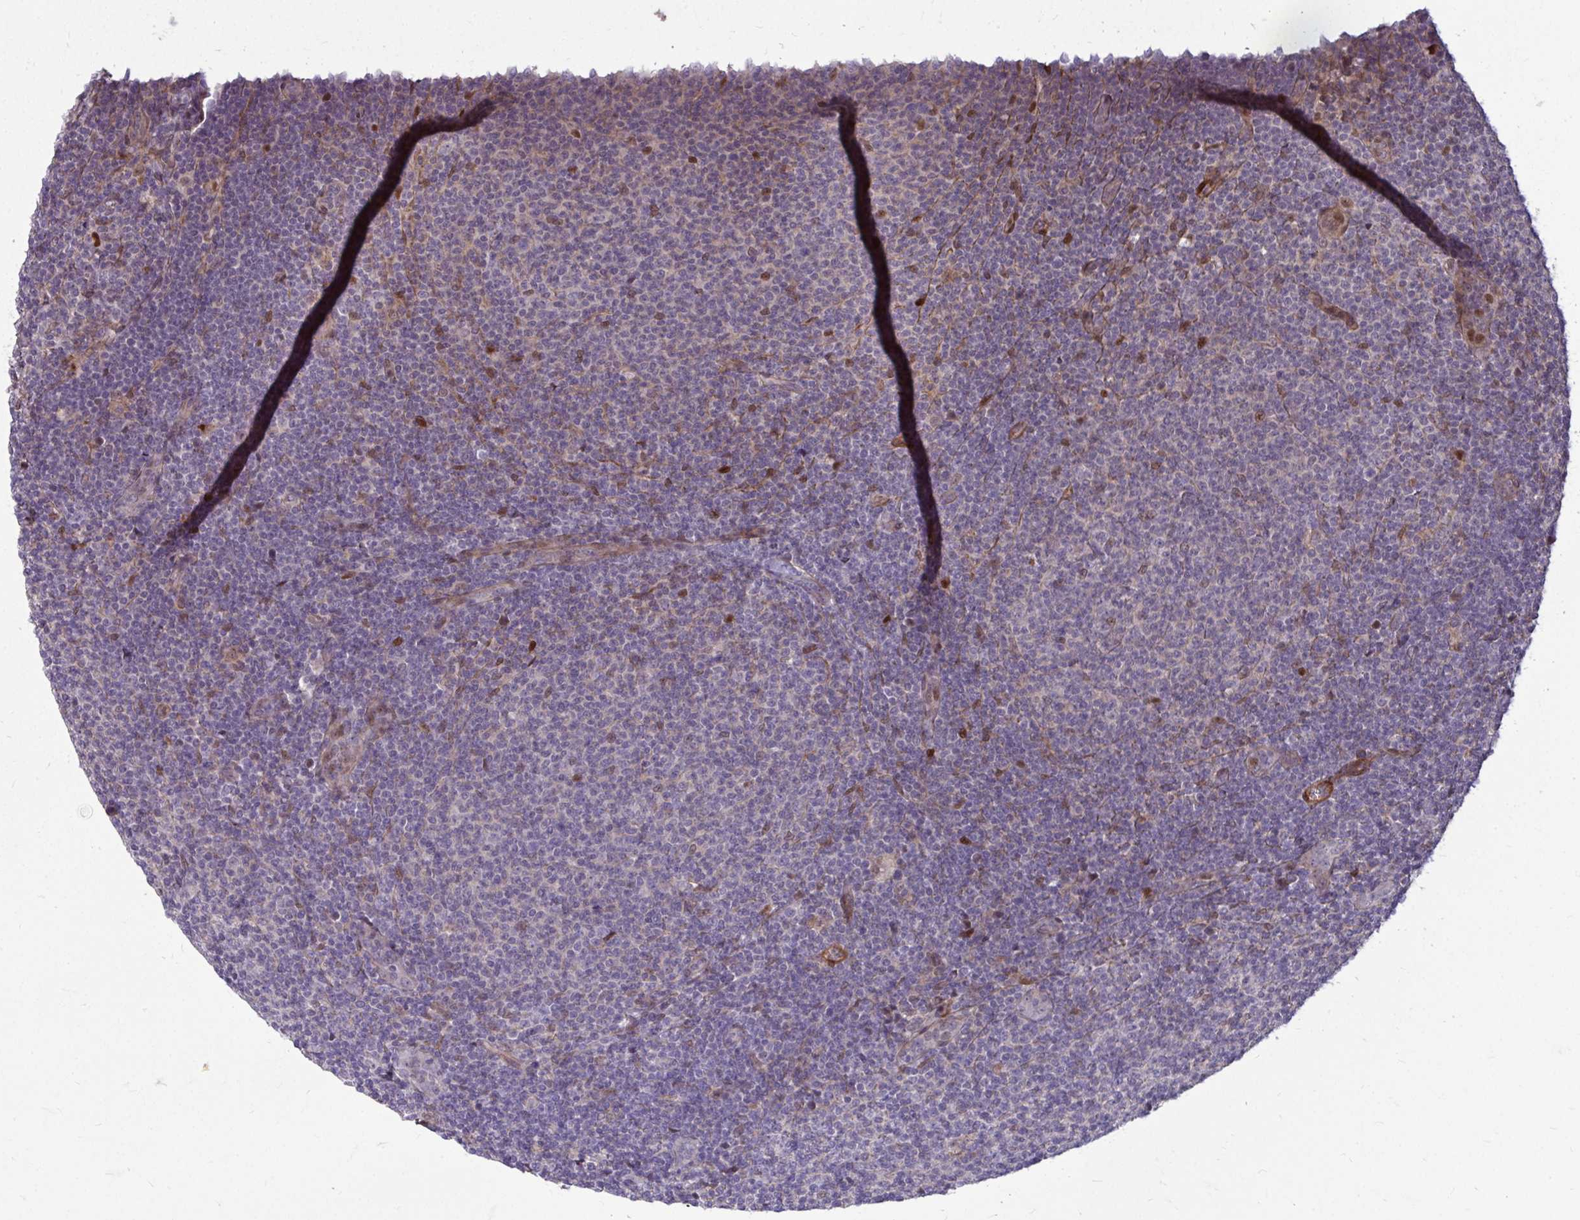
{"staining": {"intensity": "negative", "quantity": "none", "location": "none"}, "tissue": "lymphoma", "cell_type": "Tumor cells", "image_type": "cancer", "snomed": [{"axis": "morphology", "description": "Malignant lymphoma, non-Hodgkin's type, Low grade"}, {"axis": "topography", "description": "Lymph node"}], "caption": "High magnification brightfield microscopy of lymphoma stained with DAB (3,3'-diaminobenzidine) (brown) and counterstained with hematoxylin (blue): tumor cells show no significant positivity.", "gene": "TRIP6", "patient": {"sex": "male", "age": 66}}